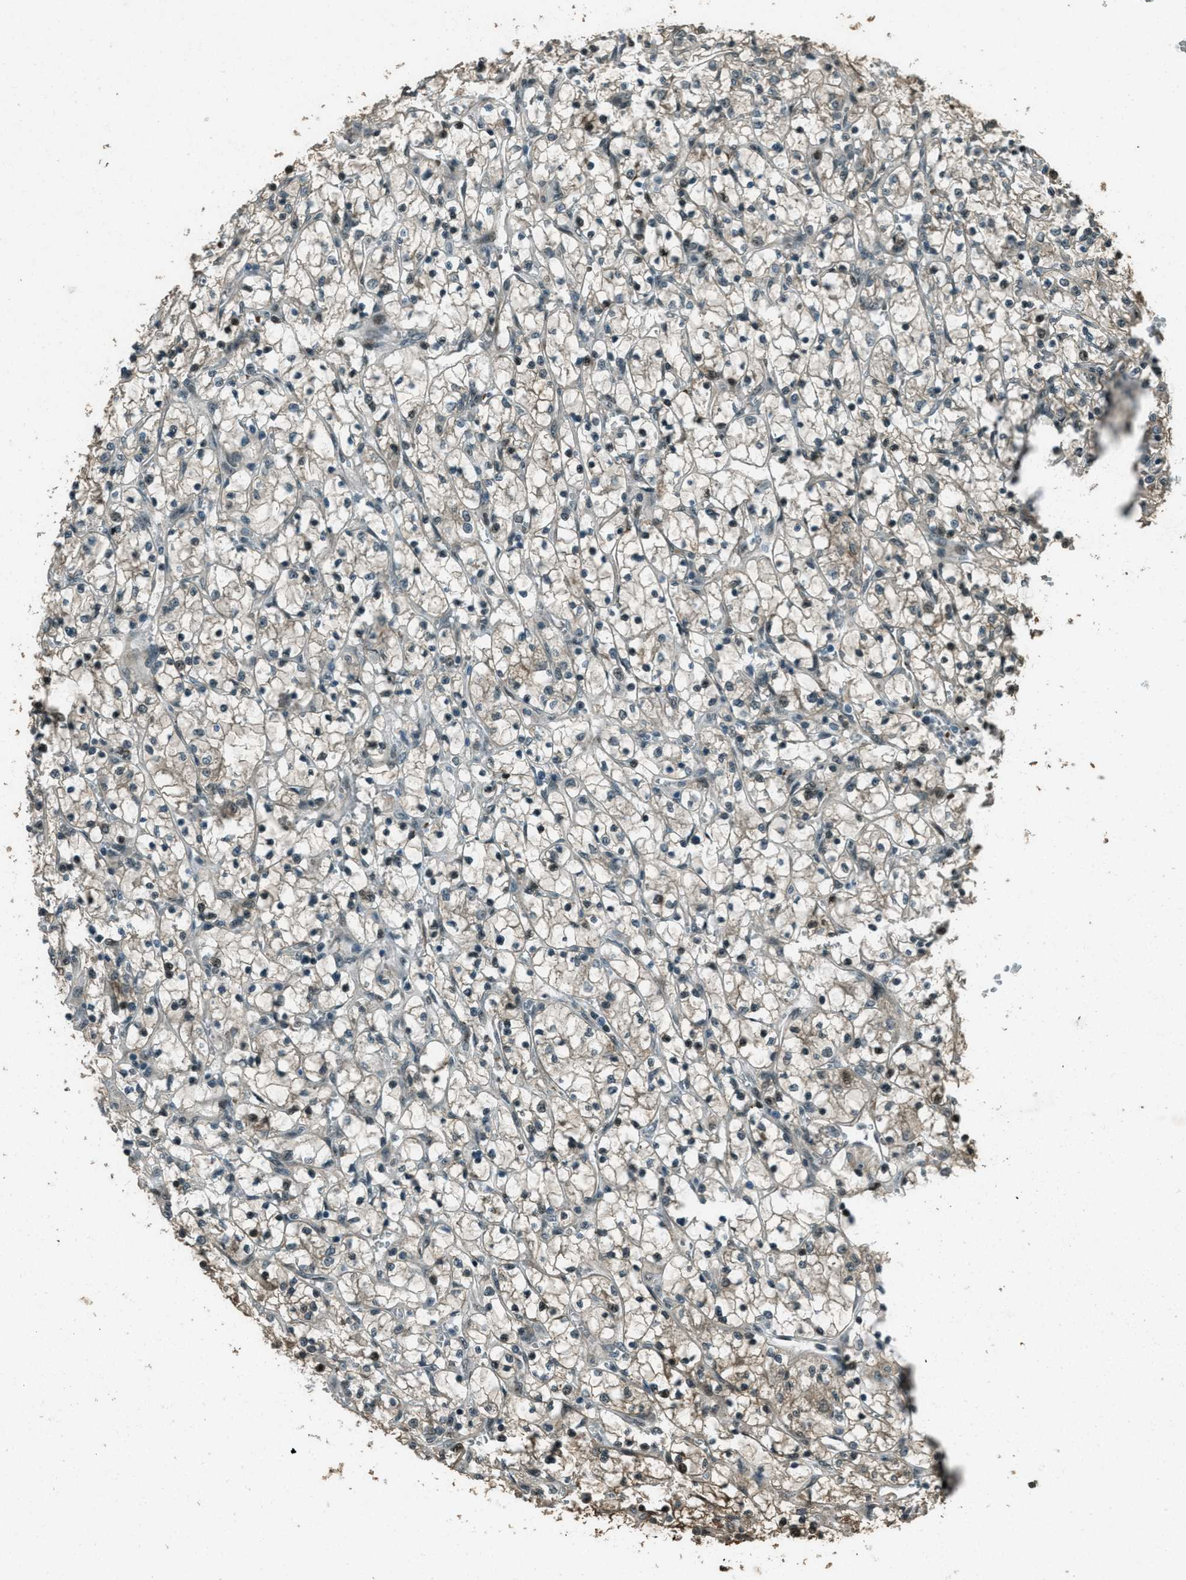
{"staining": {"intensity": "weak", "quantity": "25%-75%", "location": "cytoplasmic/membranous"}, "tissue": "renal cancer", "cell_type": "Tumor cells", "image_type": "cancer", "snomed": [{"axis": "morphology", "description": "Adenocarcinoma, NOS"}, {"axis": "topography", "description": "Kidney"}], "caption": "Tumor cells demonstrate weak cytoplasmic/membranous positivity in approximately 25%-75% of cells in renal adenocarcinoma. (Stains: DAB in brown, nuclei in blue, Microscopy: brightfield microscopy at high magnification).", "gene": "TARDBP", "patient": {"sex": "female", "age": 69}}